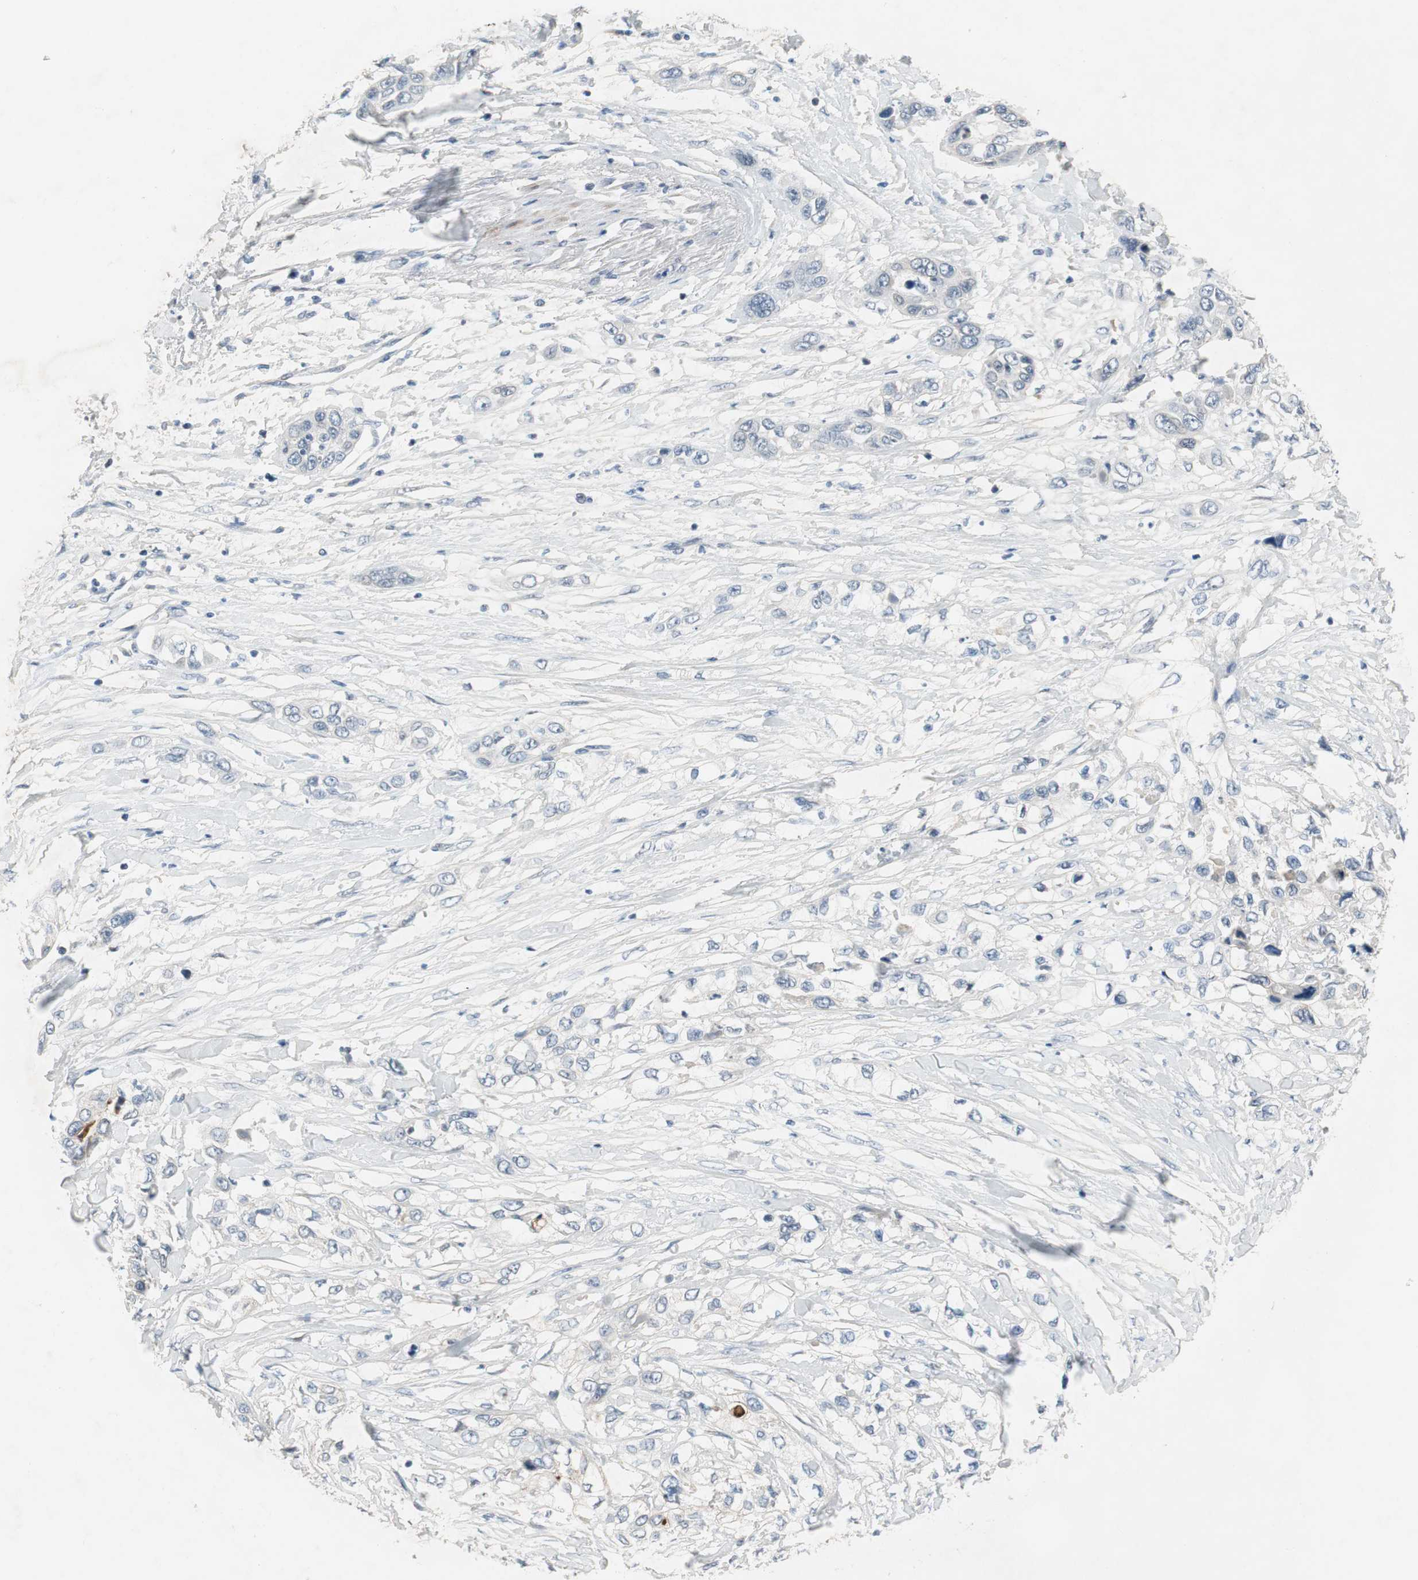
{"staining": {"intensity": "negative", "quantity": "none", "location": "none"}, "tissue": "pancreatic cancer", "cell_type": "Tumor cells", "image_type": "cancer", "snomed": [{"axis": "morphology", "description": "Adenocarcinoma, NOS"}, {"axis": "topography", "description": "Pancreas"}], "caption": "There is no significant expression in tumor cells of pancreatic cancer (adenocarcinoma). Nuclei are stained in blue.", "gene": "TACR3", "patient": {"sex": "female", "age": 70}}